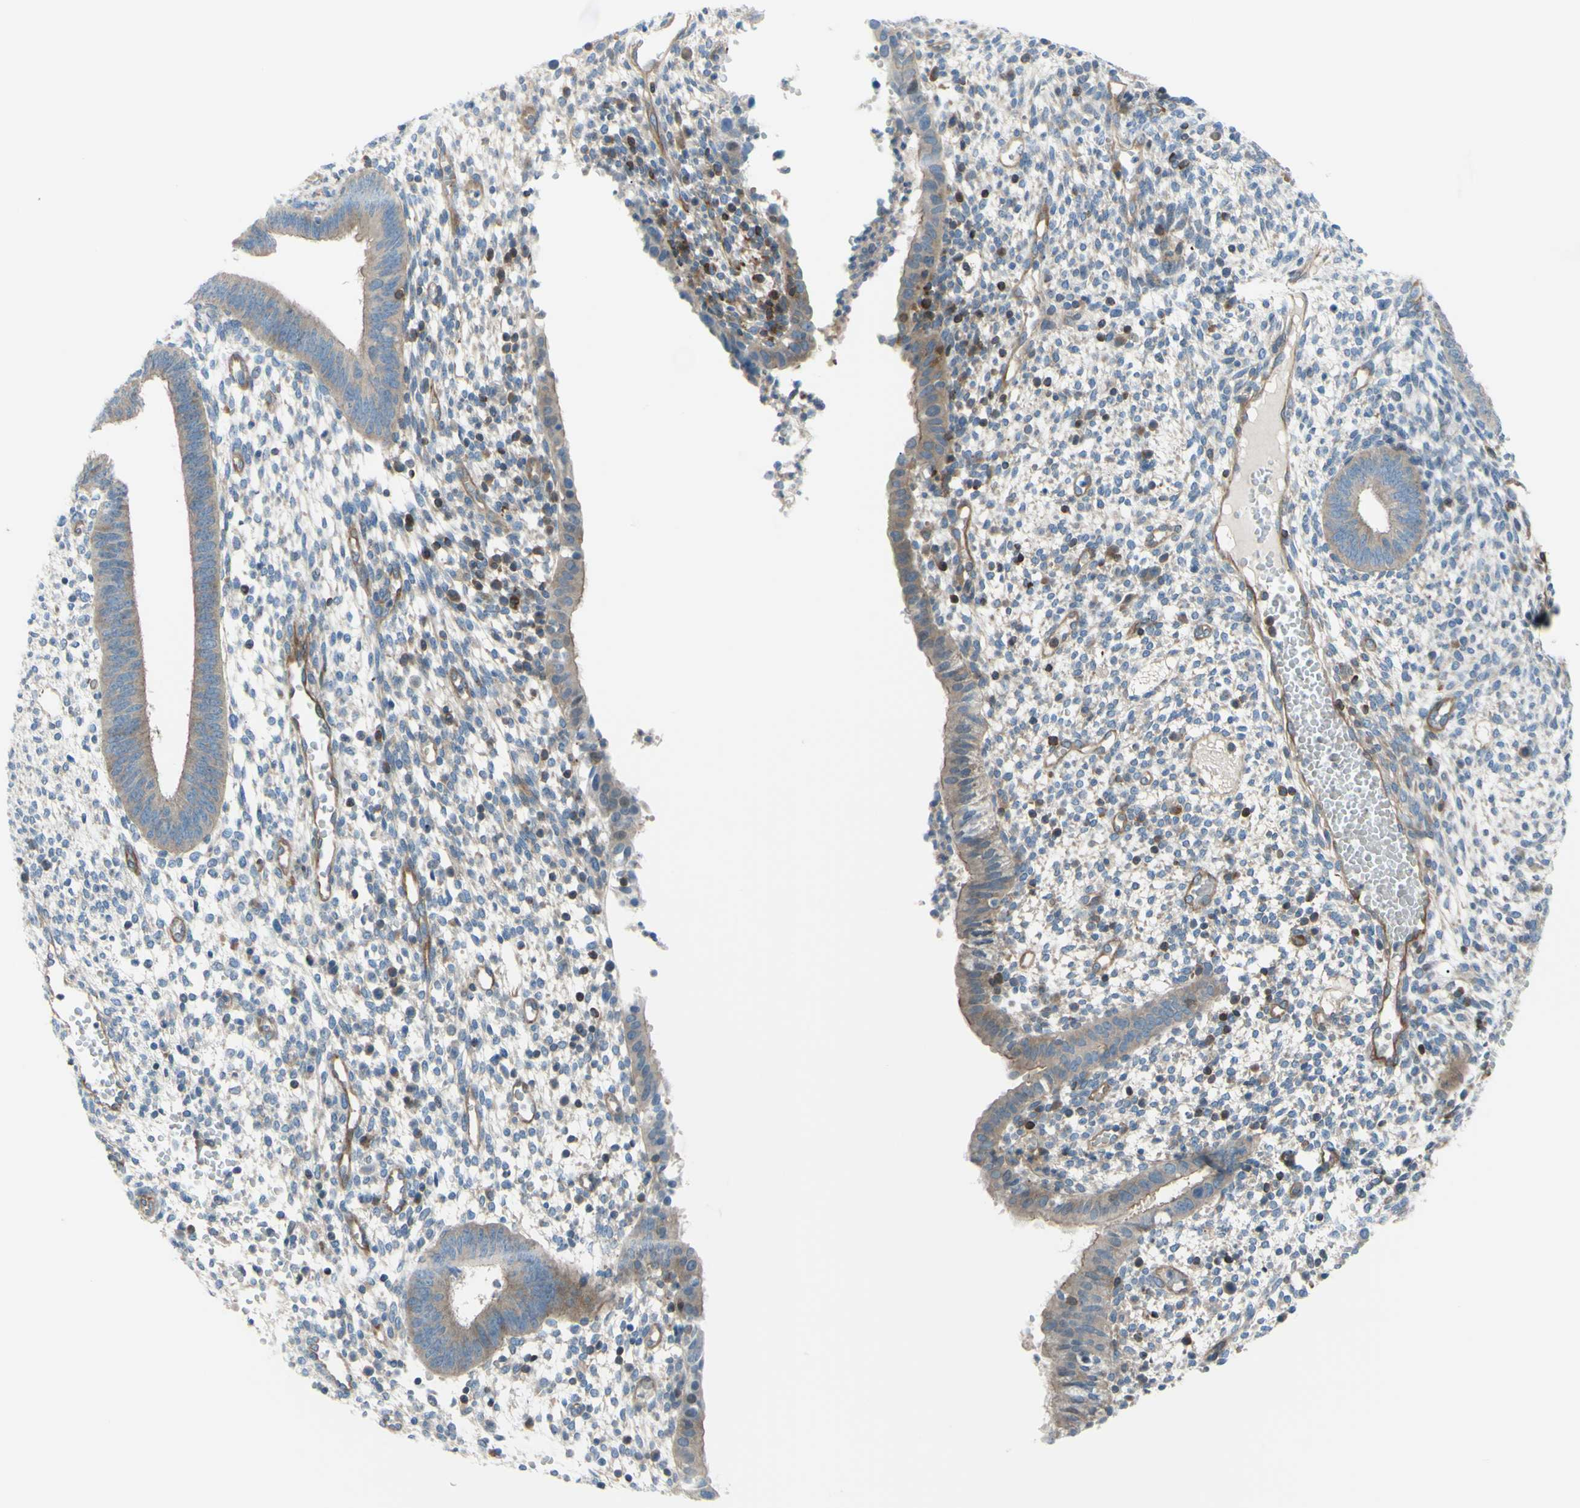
{"staining": {"intensity": "negative", "quantity": "none", "location": "none"}, "tissue": "endometrium", "cell_type": "Cells in endometrial stroma", "image_type": "normal", "snomed": [{"axis": "morphology", "description": "Normal tissue, NOS"}, {"axis": "topography", "description": "Endometrium"}], "caption": "IHC image of normal endometrium: endometrium stained with DAB demonstrates no significant protein positivity in cells in endometrial stroma. The staining is performed using DAB (3,3'-diaminobenzidine) brown chromogen with nuclei counter-stained in using hematoxylin.", "gene": "PAK2", "patient": {"sex": "female", "age": 35}}